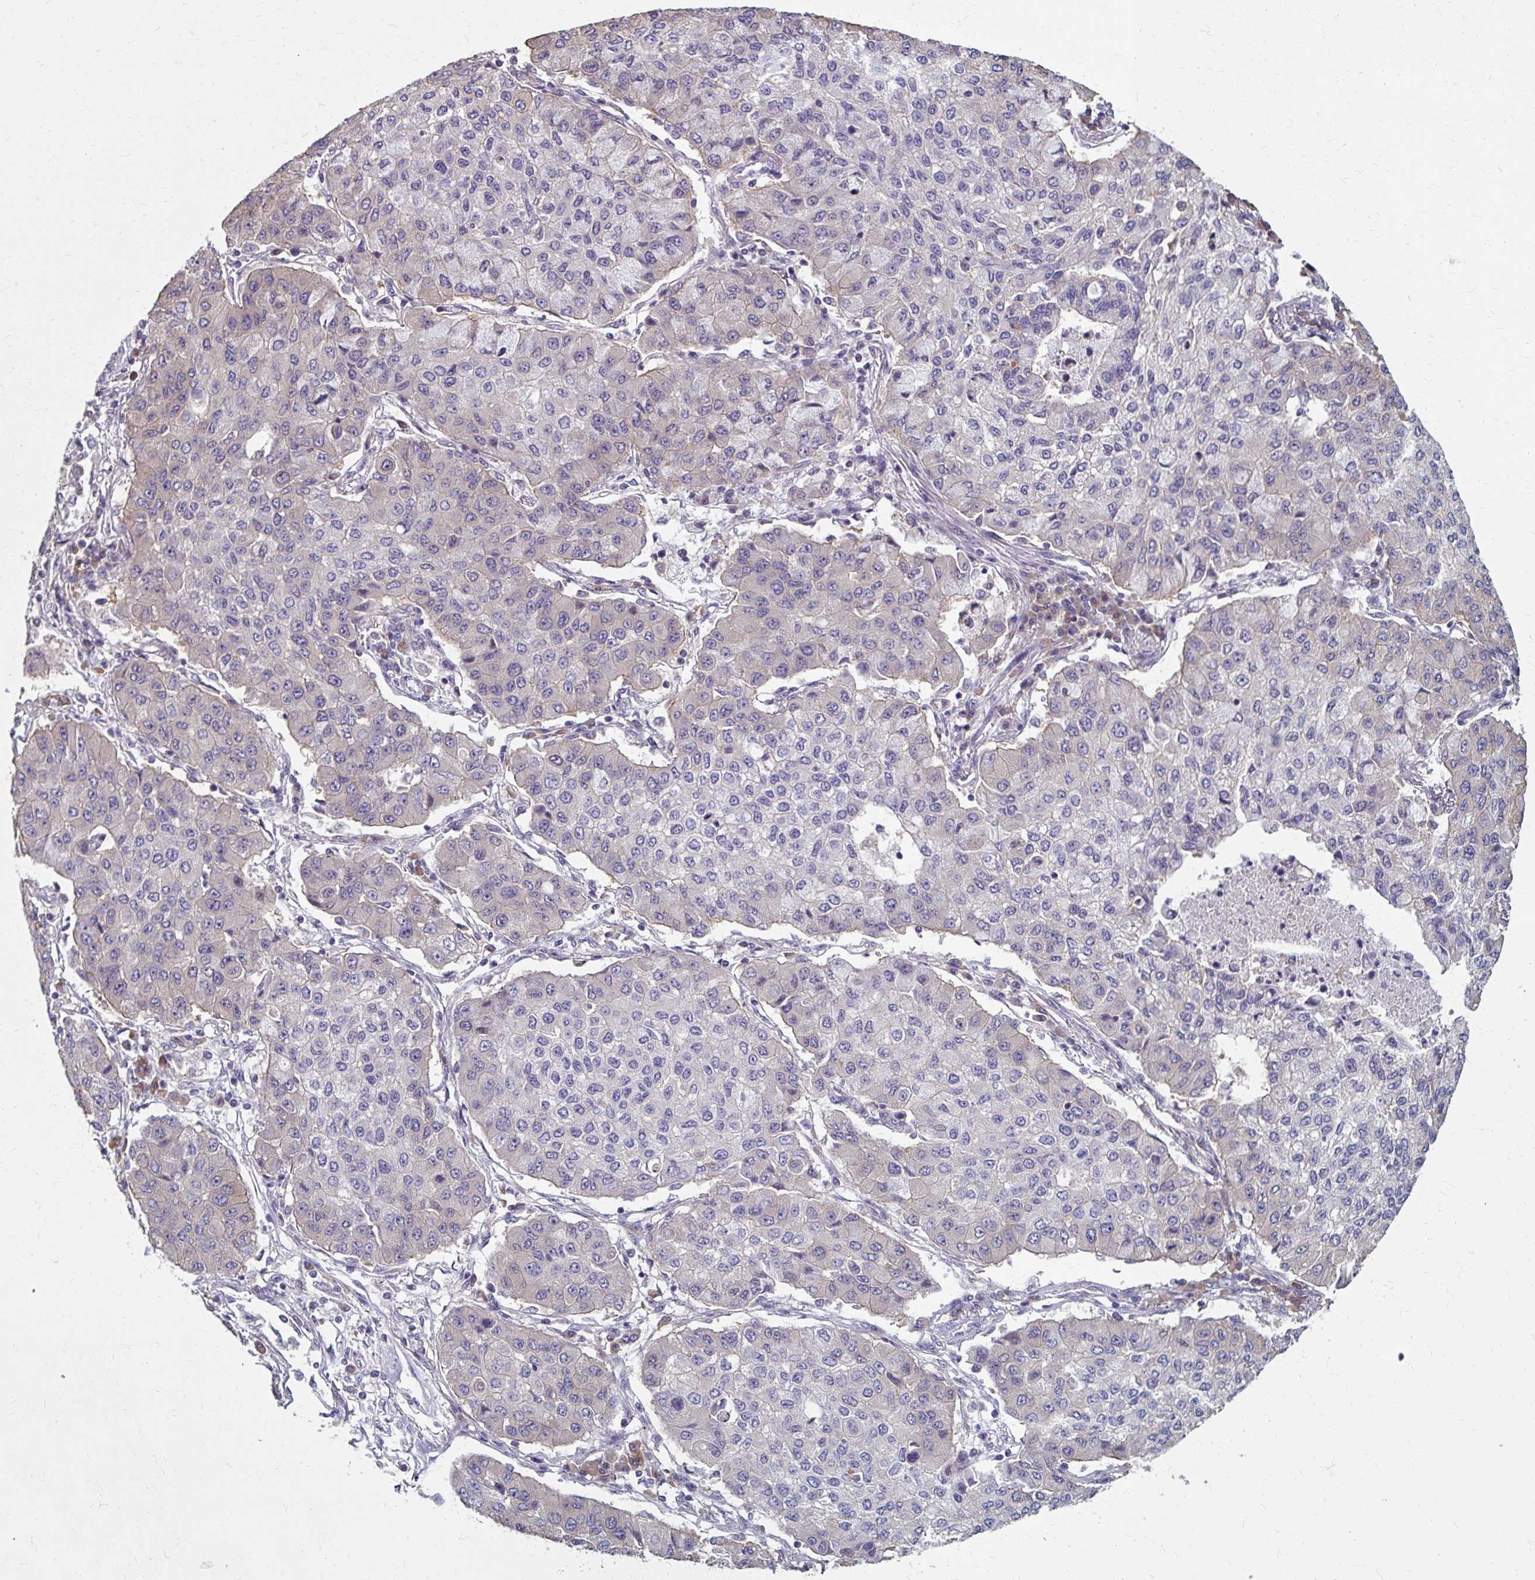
{"staining": {"intensity": "negative", "quantity": "none", "location": "none"}, "tissue": "lung cancer", "cell_type": "Tumor cells", "image_type": "cancer", "snomed": [{"axis": "morphology", "description": "Squamous cell carcinoma, NOS"}, {"axis": "topography", "description": "Lung"}], "caption": "Squamous cell carcinoma (lung) stained for a protein using immunohistochemistry (IHC) reveals no positivity tumor cells.", "gene": "ZNF555", "patient": {"sex": "male", "age": 74}}